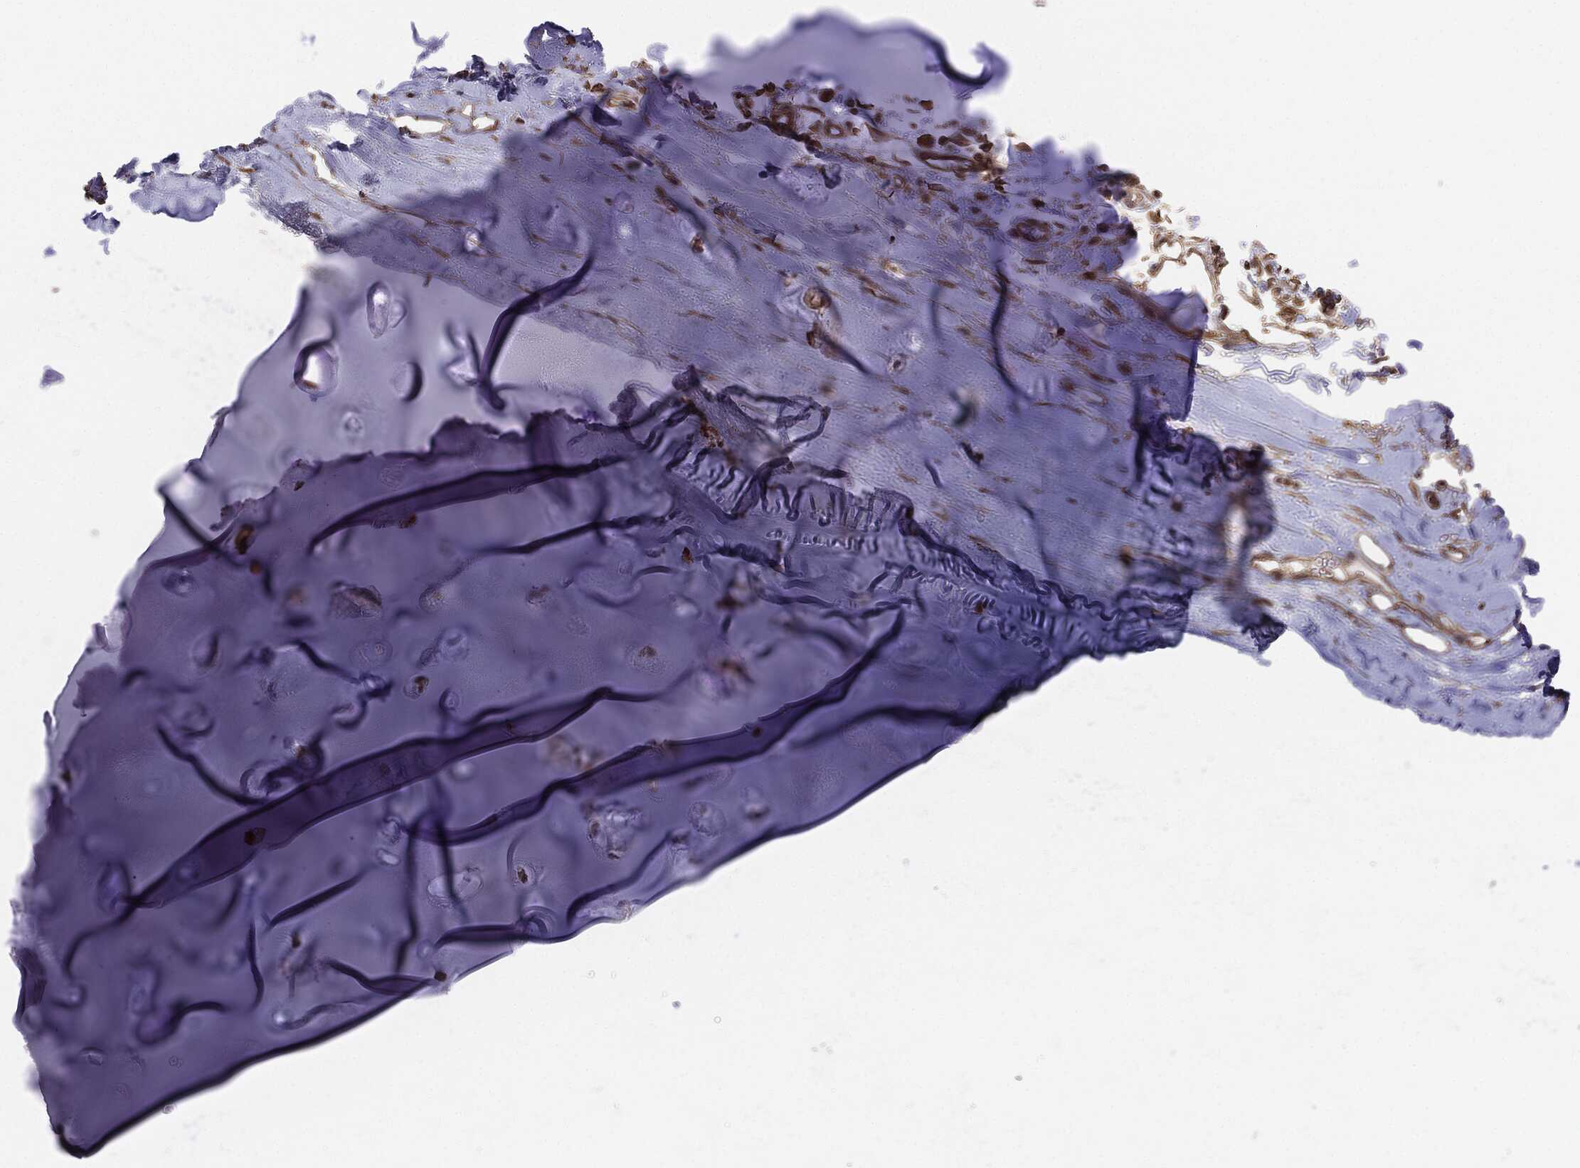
{"staining": {"intensity": "strong", "quantity": ">75%", "location": "cytoplasmic/membranous"}, "tissue": "adipose tissue", "cell_type": "Adipocytes", "image_type": "normal", "snomed": [{"axis": "morphology", "description": "Normal tissue, NOS"}, {"axis": "topography", "description": "Cartilage tissue"}], "caption": "A high-resolution histopathology image shows immunohistochemistry (IHC) staining of unremarkable adipose tissue, which displays strong cytoplasmic/membranous staining in approximately >75% of adipocytes.", "gene": "ERBIN", "patient": {"sex": "male", "age": 81}}